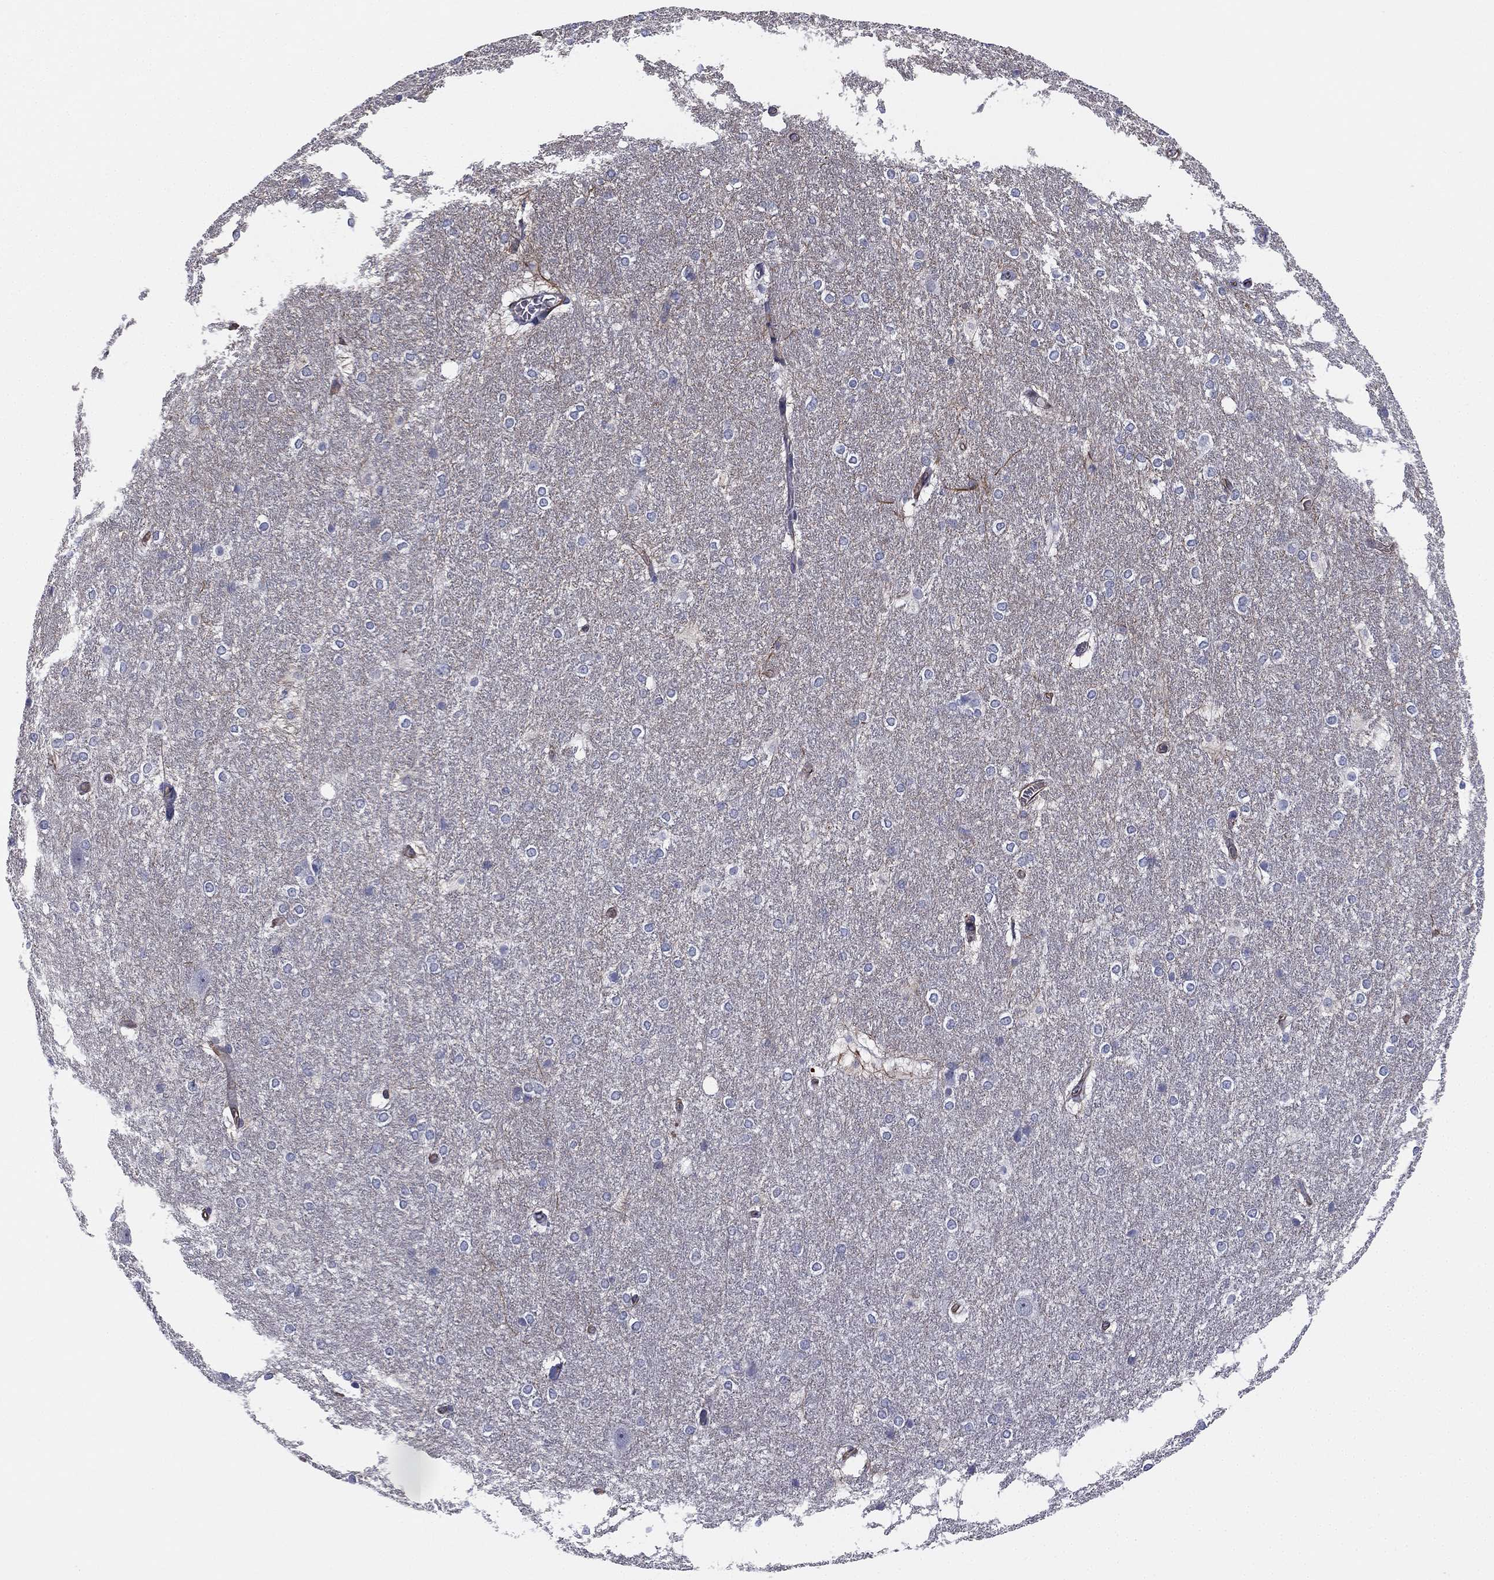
{"staining": {"intensity": "negative", "quantity": "none", "location": "none"}, "tissue": "hippocampus", "cell_type": "Glial cells", "image_type": "normal", "snomed": [{"axis": "morphology", "description": "Normal tissue, NOS"}, {"axis": "topography", "description": "Cerebral cortex"}, {"axis": "topography", "description": "Hippocampus"}], "caption": "The histopathology image displays no significant expression in glial cells of hippocampus.", "gene": "SCUBE1", "patient": {"sex": "female", "age": 19}}